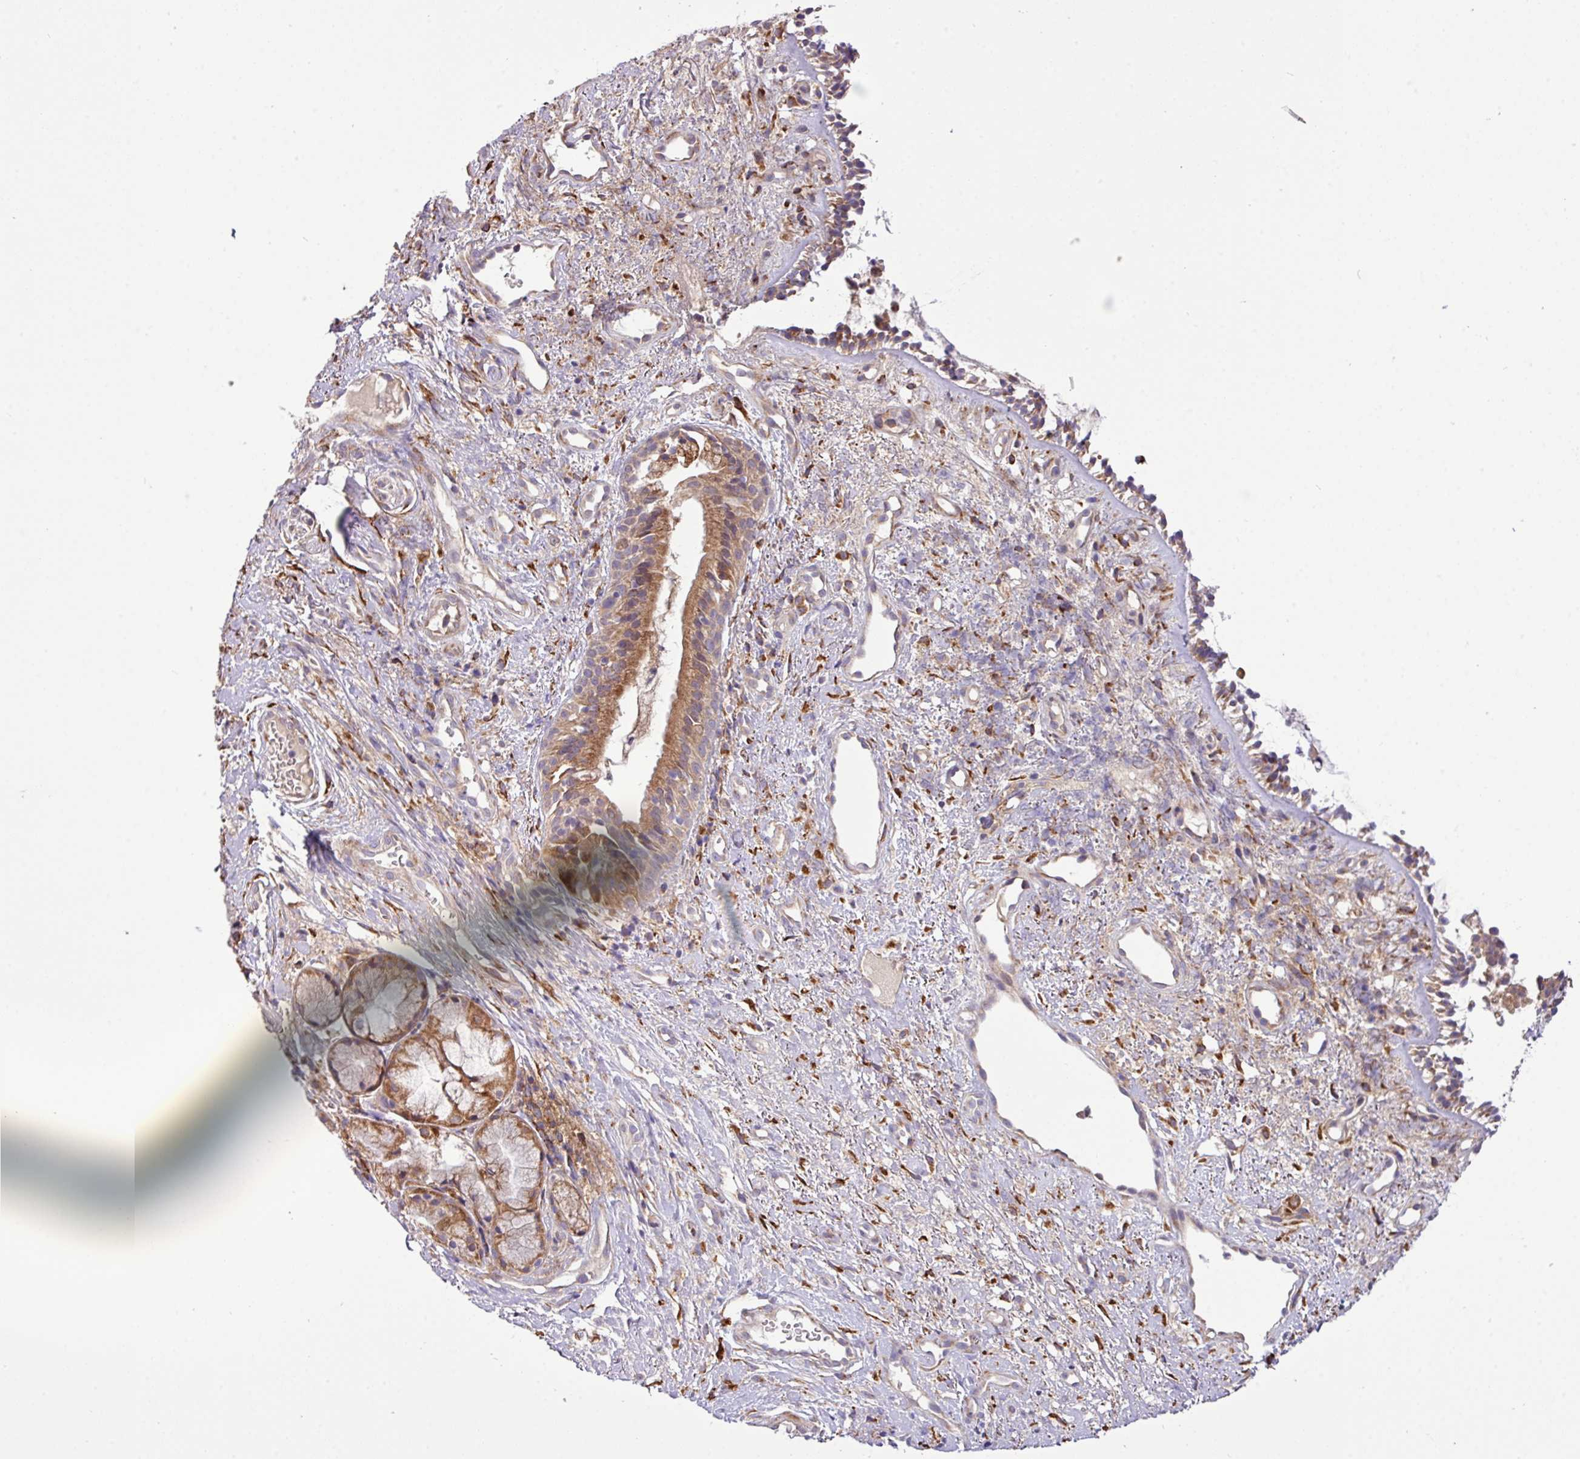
{"staining": {"intensity": "moderate", "quantity": "25%-75%", "location": "cytoplasmic/membranous"}, "tissue": "nasopharynx", "cell_type": "Respiratory epithelial cells", "image_type": "normal", "snomed": [{"axis": "morphology", "description": "Normal tissue, NOS"}, {"axis": "topography", "description": "Cartilage tissue"}, {"axis": "topography", "description": "Nasopharynx"}, {"axis": "topography", "description": "Thyroid gland"}], "caption": "Brown immunohistochemical staining in benign nasopharynx reveals moderate cytoplasmic/membranous staining in approximately 25%-75% of respiratory epithelial cells. The protein of interest is stained brown, and the nuclei are stained in blue (DAB IHC with brightfield microscopy, high magnification).", "gene": "TM2D2", "patient": {"sex": "male", "age": 63}}